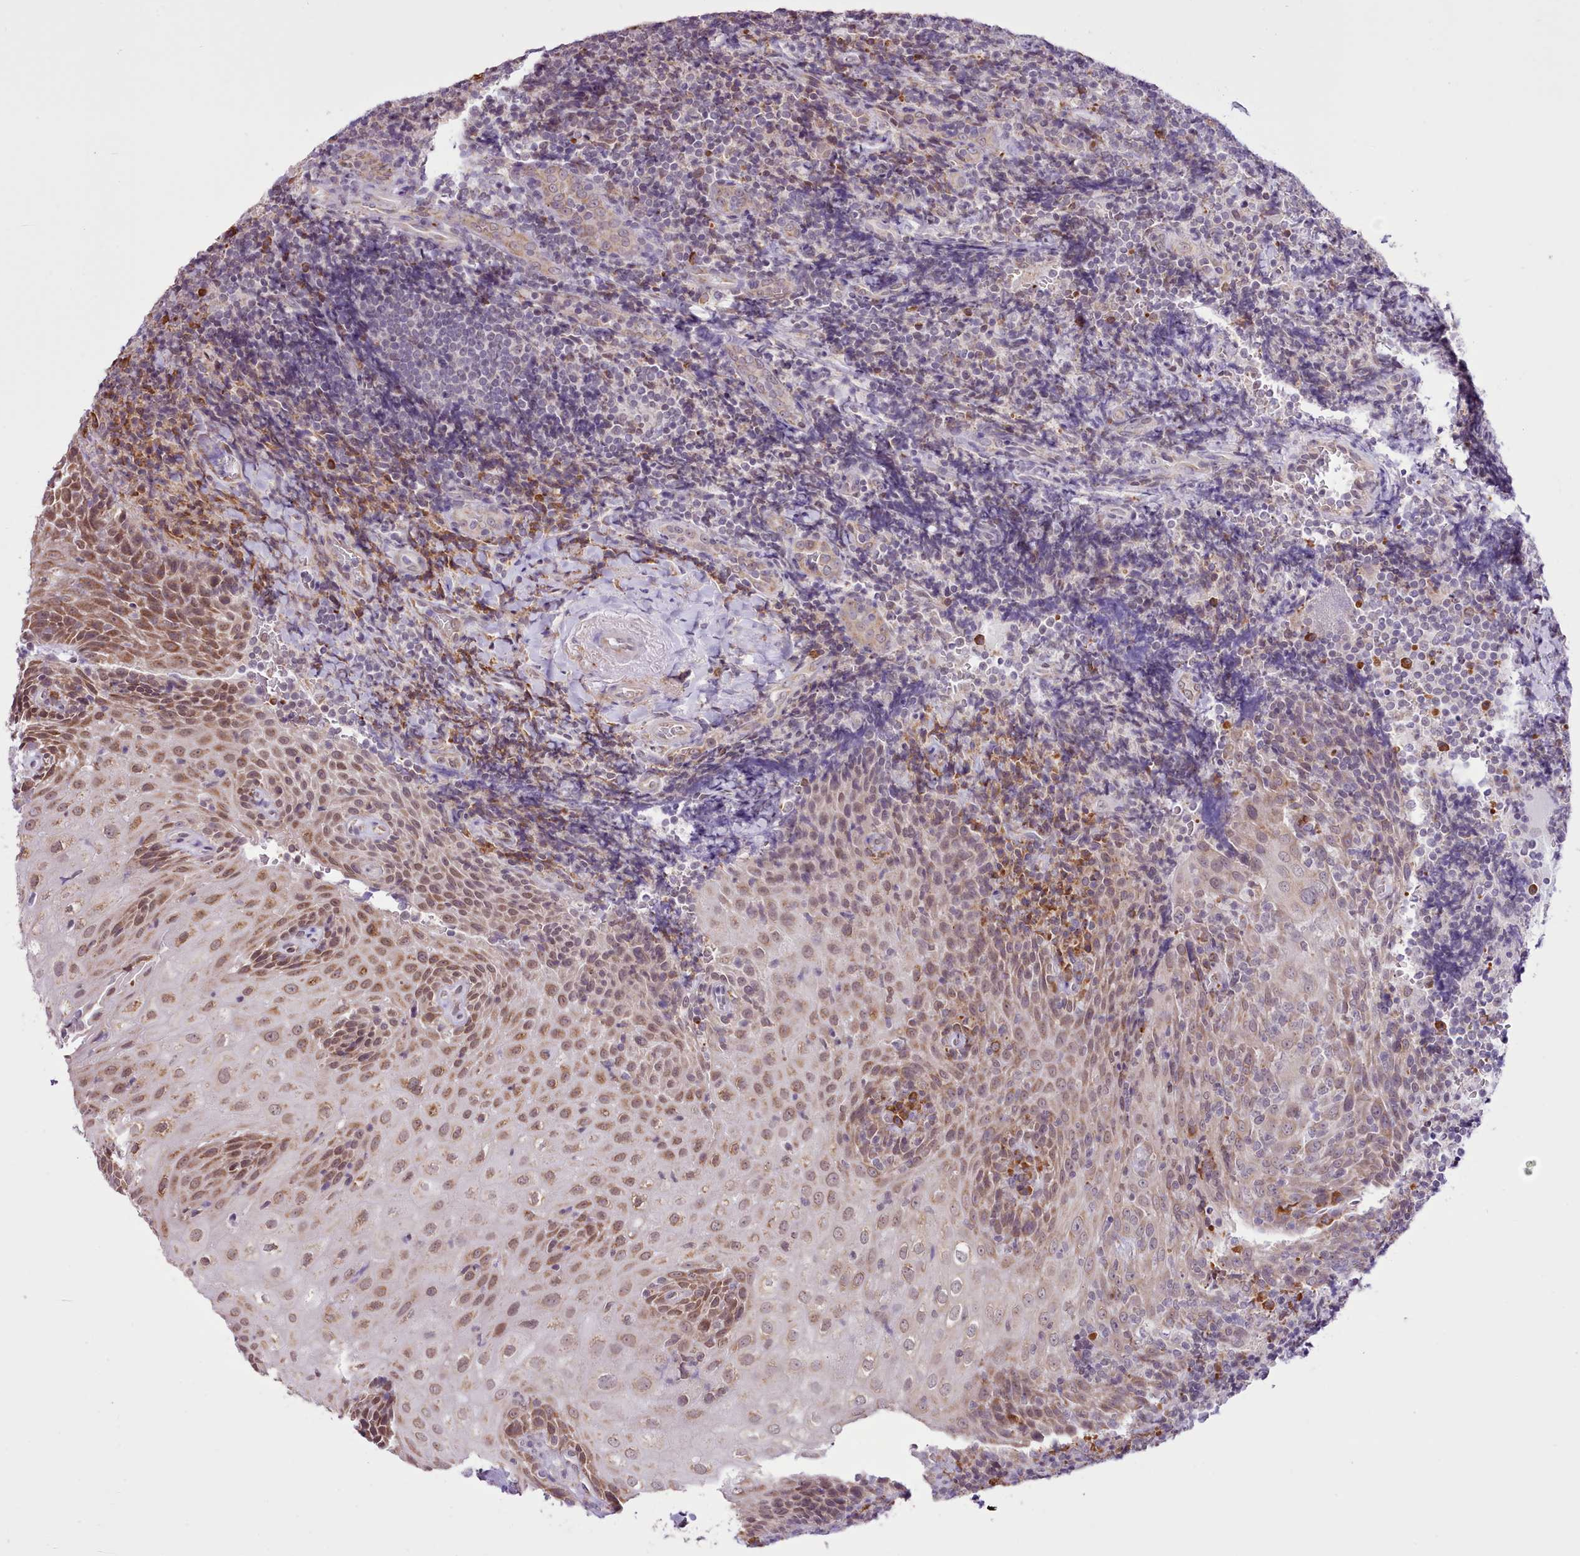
{"staining": {"intensity": "strong", "quantity": "<25%", "location": "cytoplasmic/membranous"}, "tissue": "tonsil", "cell_type": "Germinal center cells", "image_type": "normal", "snomed": [{"axis": "morphology", "description": "Normal tissue, NOS"}, {"axis": "topography", "description": "Tonsil"}], "caption": "Immunohistochemistry image of normal human tonsil stained for a protein (brown), which demonstrates medium levels of strong cytoplasmic/membranous positivity in about <25% of germinal center cells.", "gene": "SEC61B", "patient": {"sex": "male", "age": 37}}